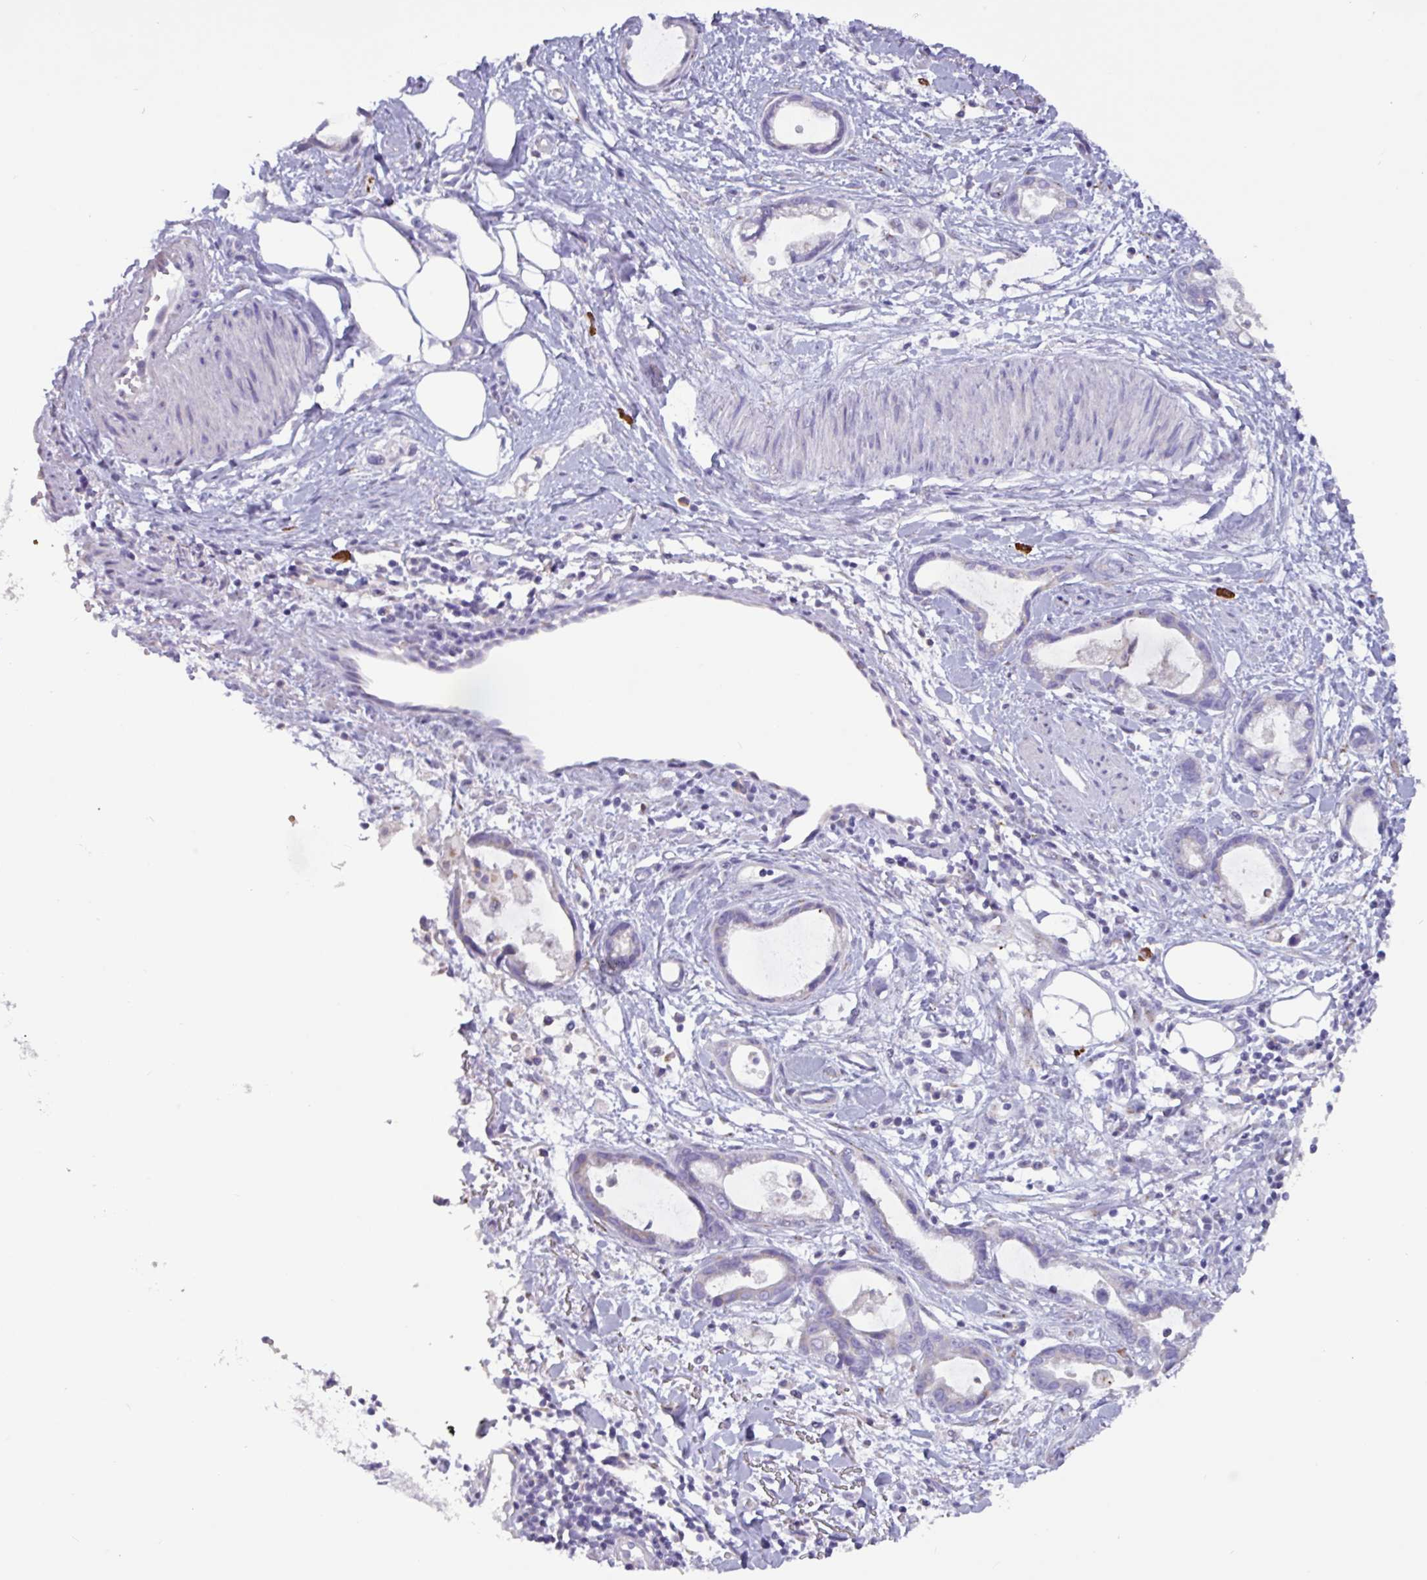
{"staining": {"intensity": "negative", "quantity": "none", "location": "none"}, "tissue": "stomach cancer", "cell_type": "Tumor cells", "image_type": "cancer", "snomed": [{"axis": "morphology", "description": "Adenocarcinoma, NOS"}, {"axis": "topography", "description": "Stomach"}], "caption": "Adenocarcinoma (stomach) stained for a protein using immunohistochemistry reveals no positivity tumor cells.", "gene": "ADGRE1", "patient": {"sex": "male", "age": 55}}